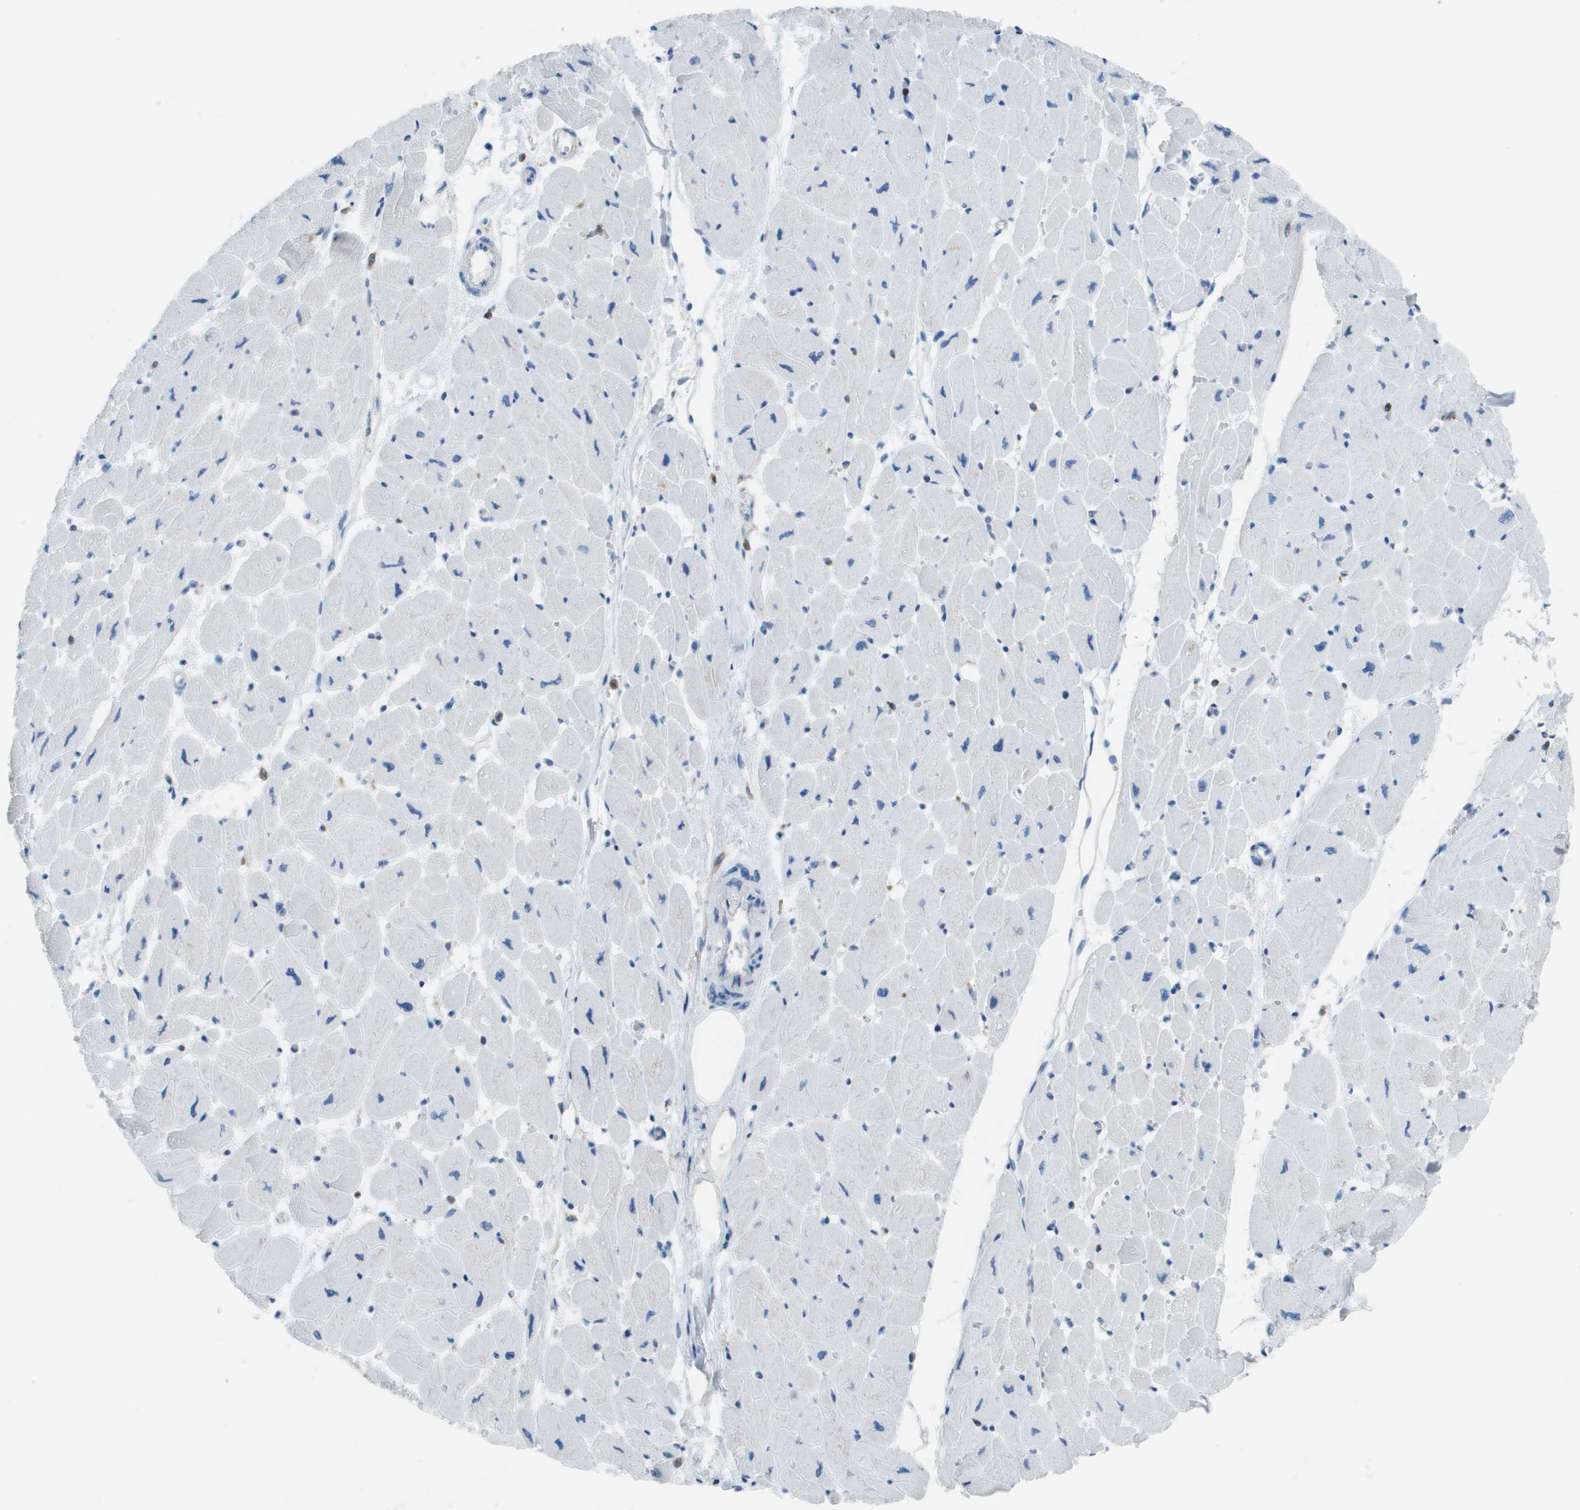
{"staining": {"intensity": "negative", "quantity": "none", "location": "none"}, "tissue": "heart muscle", "cell_type": "Cardiomyocytes", "image_type": "normal", "snomed": [{"axis": "morphology", "description": "Normal tissue, NOS"}, {"axis": "topography", "description": "Heart"}], "caption": "Immunohistochemical staining of benign heart muscle demonstrates no significant positivity in cardiomyocytes. (Stains: DAB immunohistochemistry (IHC) with hematoxylin counter stain, Microscopy: brightfield microscopy at high magnification).", "gene": "APBB1IP", "patient": {"sex": "female", "age": 54}}